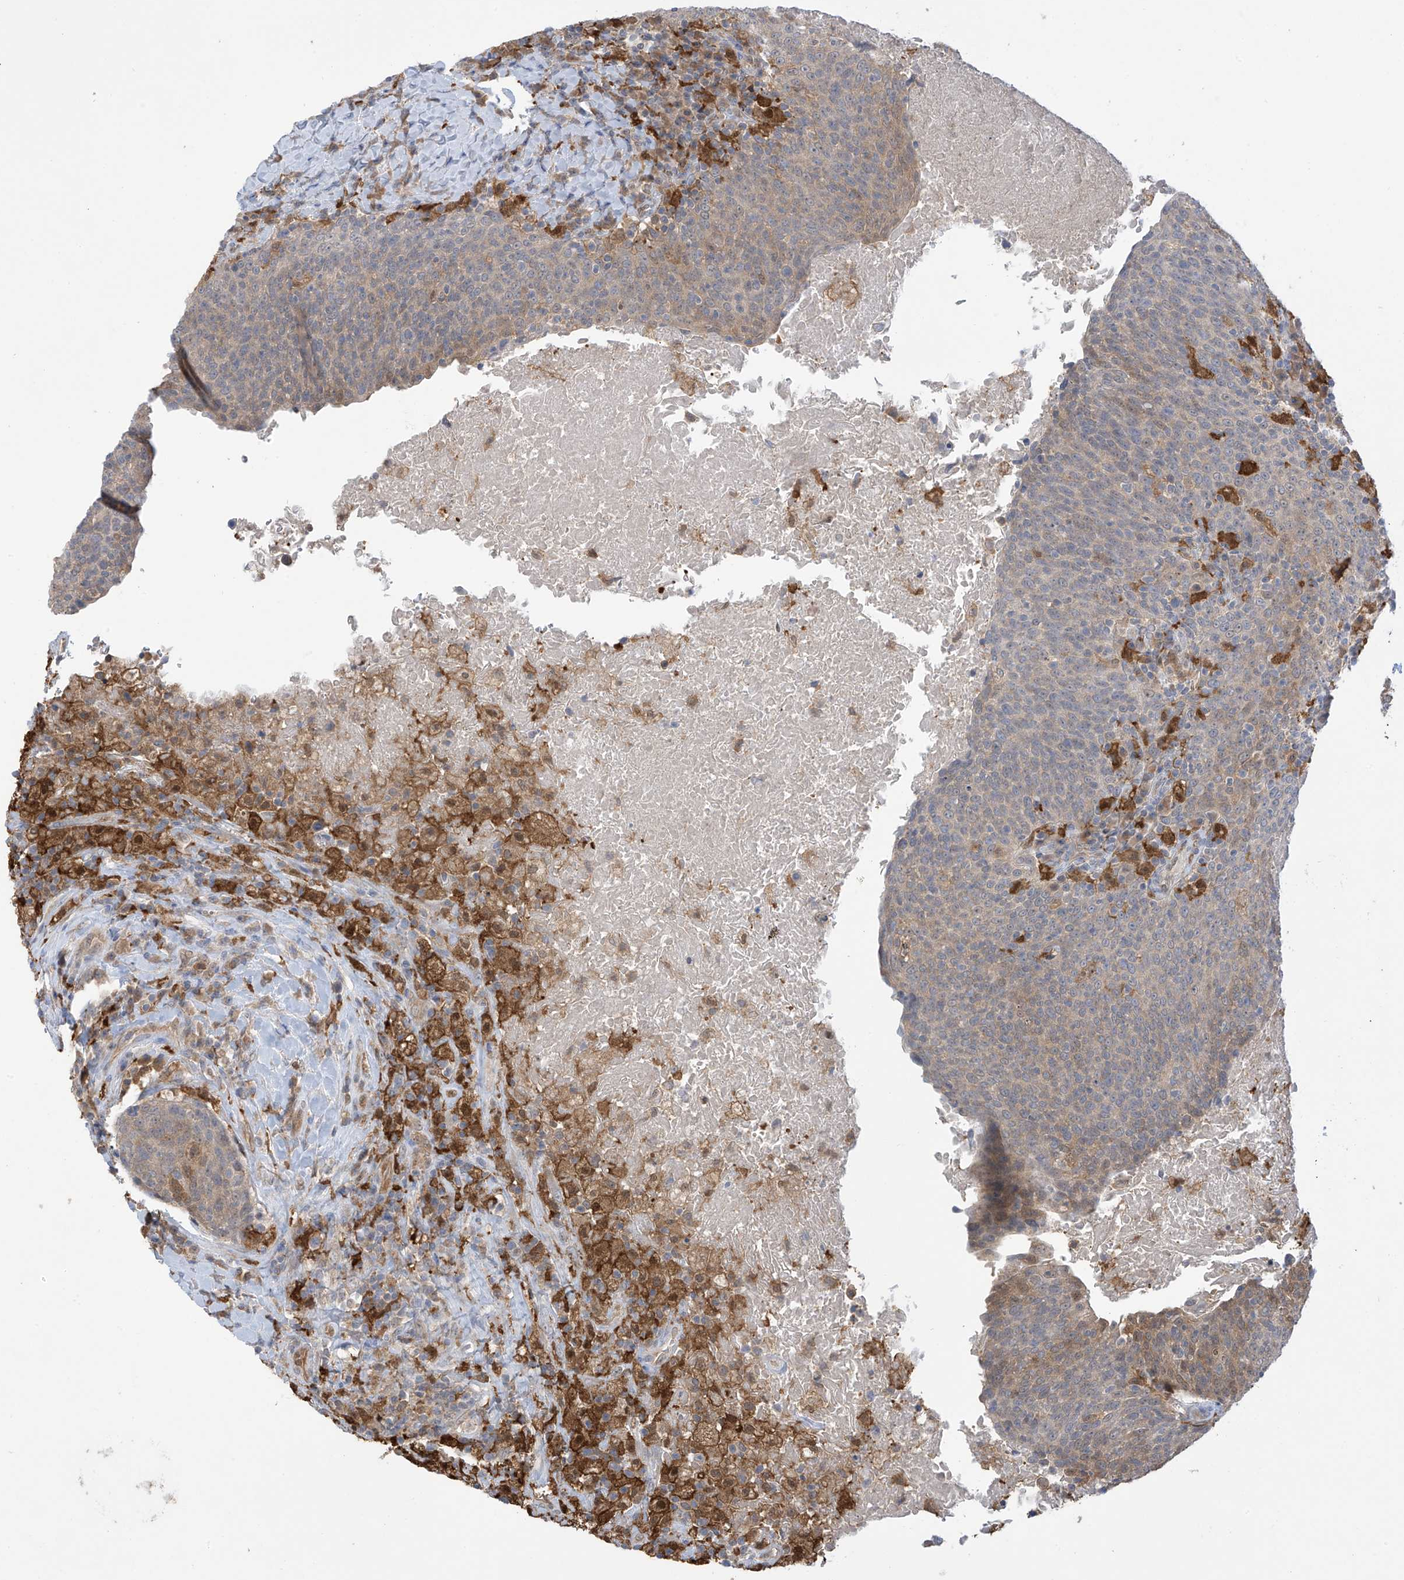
{"staining": {"intensity": "moderate", "quantity": "25%-75%", "location": "cytoplasmic/membranous,nuclear"}, "tissue": "head and neck cancer", "cell_type": "Tumor cells", "image_type": "cancer", "snomed": [{"axis": "morphology", "description": "Squamous cell carcinoma, NOS"}, {"axis": "morphology", "description": "Squamous cell carcinoma, metastatic, NOS"}, {"axis": "topography", "description": "Lymph node"}, {"axis": "topography", "description": "Head-Neck"}], "caption": "Immunohistochemistry histopathology image of human metastatic squamous cell carcinoma (head and neck) stained for a protein (brown), which reveals medium levels of moderate cytoplasmic/membranous and nuclear positivity in about 25%-75% of tumor cells.", "gene": "IDH1", "patient": {"sex": "male", "age": 62}}